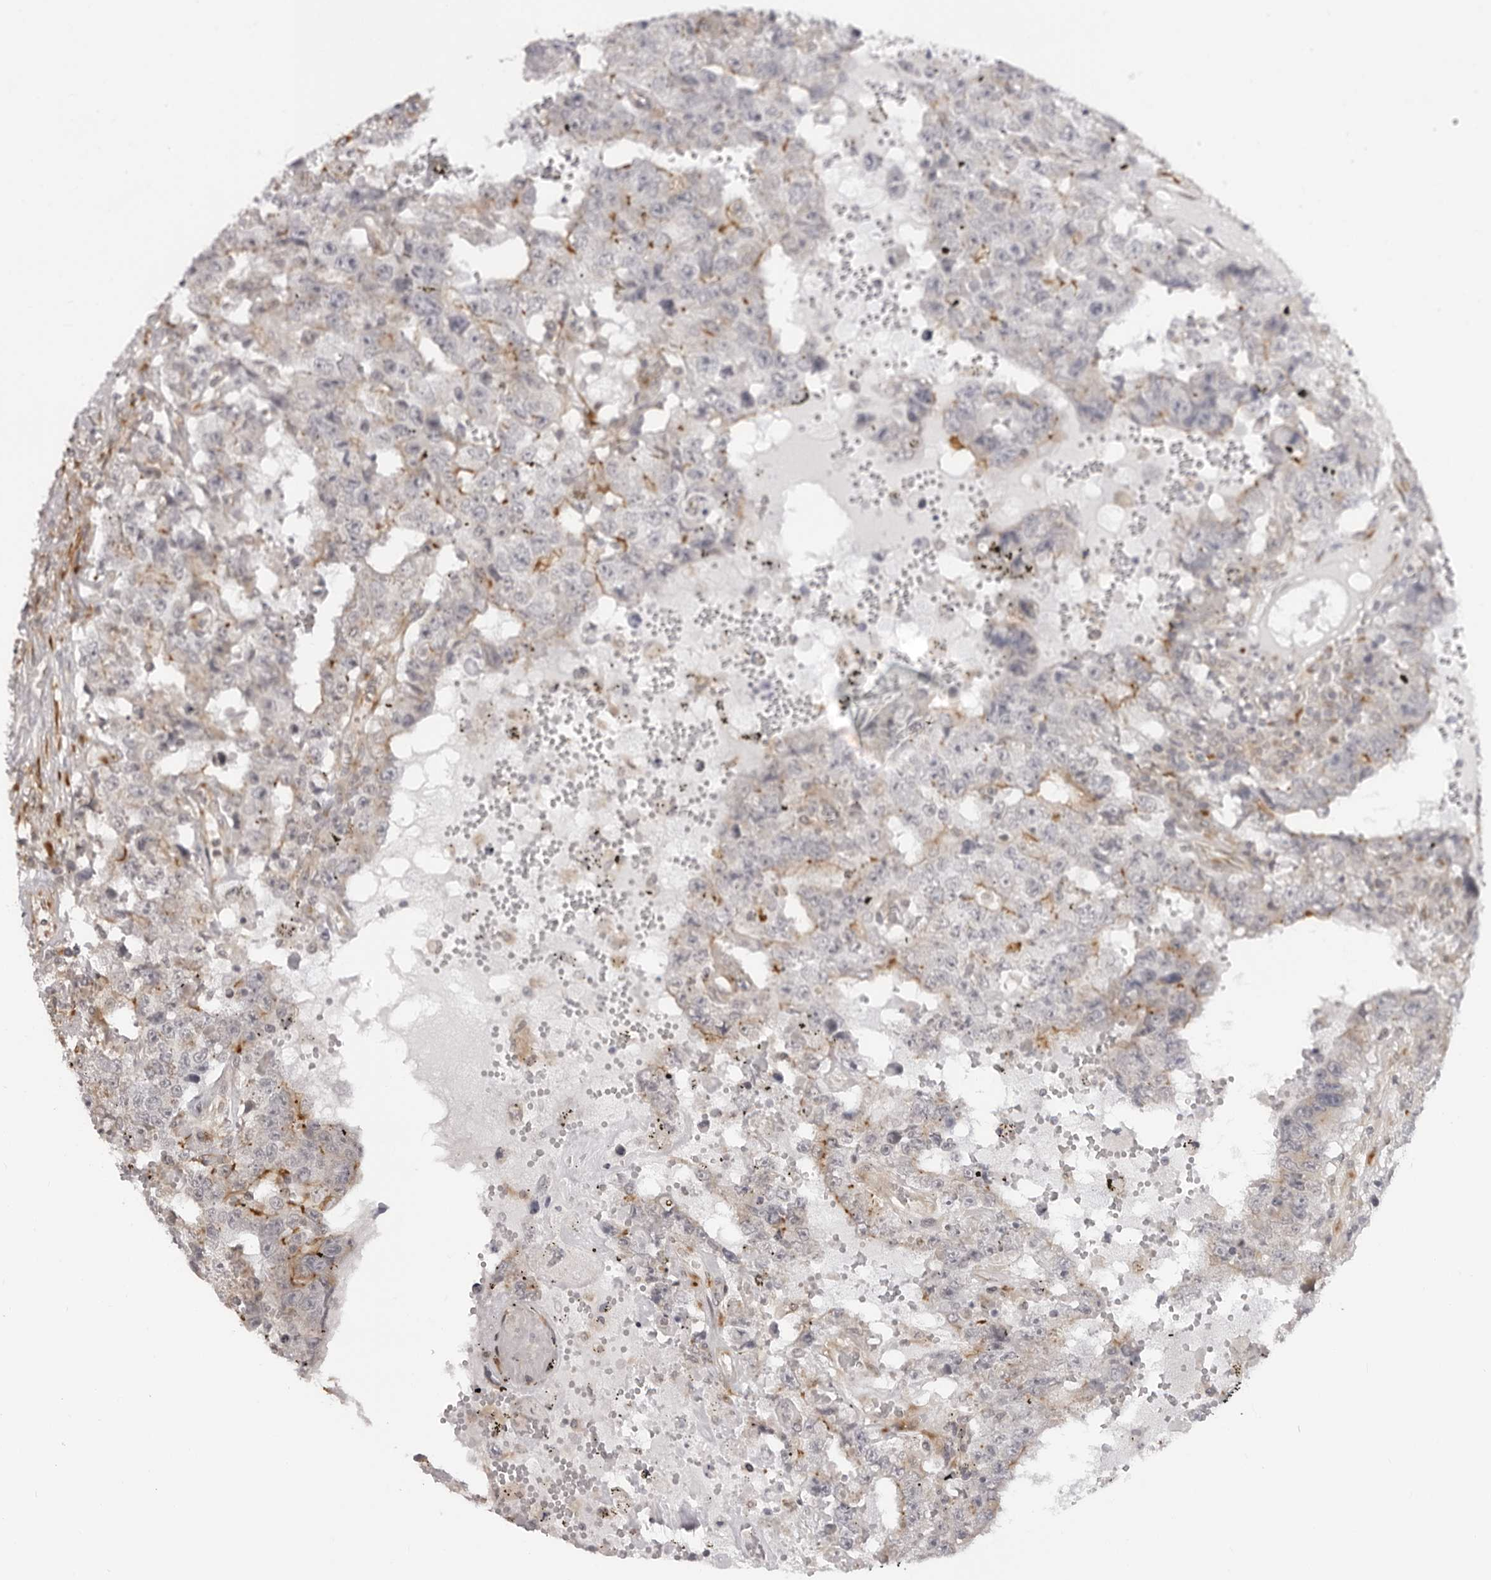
{"staining": {"intensity": "moderate", "quantity": "<25%", "location": "cytoplasmic/membranous"}, "tissue": "testis cancer", "cell_type": "Tumor cells", "image_type": "cancer", "snomed": [{"axis": "morphology", "description": "Carcinoma, Embryonal, NOS"}, {"axis": "topography", "description": "Testis"}], "caption": "Immunohistochemical staining of human testis embryonal carcinoma shows low levels of moderate cytoplasmic/membranous protein positivity in approximately <25% of tumor cells. Nuclei are stained in blue.", "gene": "SRGAP2", "patient": {"sex": "male", "age": 26}}